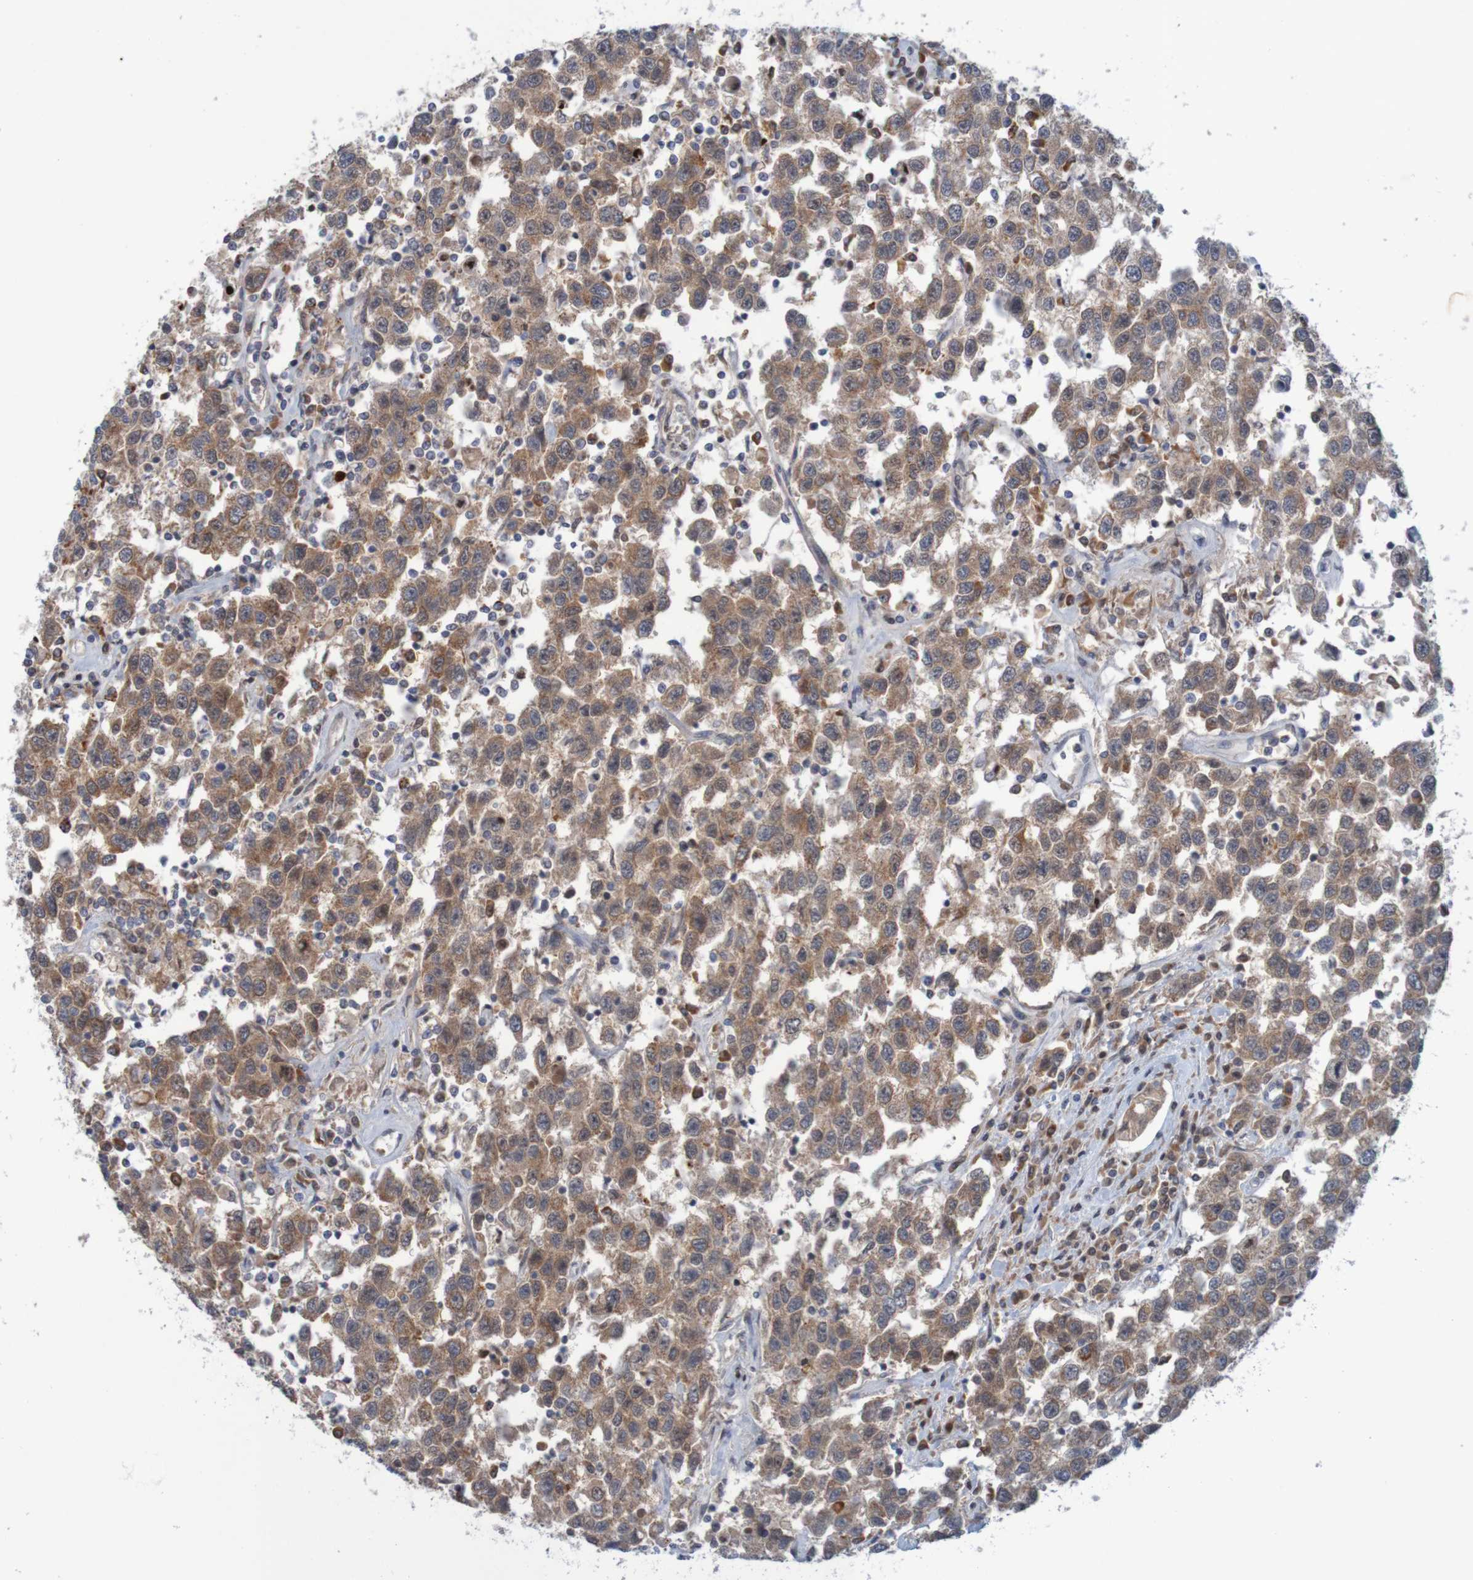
{"staining": {"intensity": "moderate", "quantity": ">75%", "location": "cytoplasmic/membranous"}, "tissue": "testis cancer", "cell_type": "Tumor cells", "image_type": "cancer", "snomed": [{"axis": "morphology", "description": "Seminoma, NOS"}, {"axis": "topography", "description": "Testis"}], "caption": "DAB (3,3'-diaminobenzidine) immunohistochemical staining of seminoma (testis) shows moderate cytoplasmic/membranous protein expression in approximately >75% of tumor cells.", "gene": "NAV2", "patient": {"sex": "male", "age": 41}}